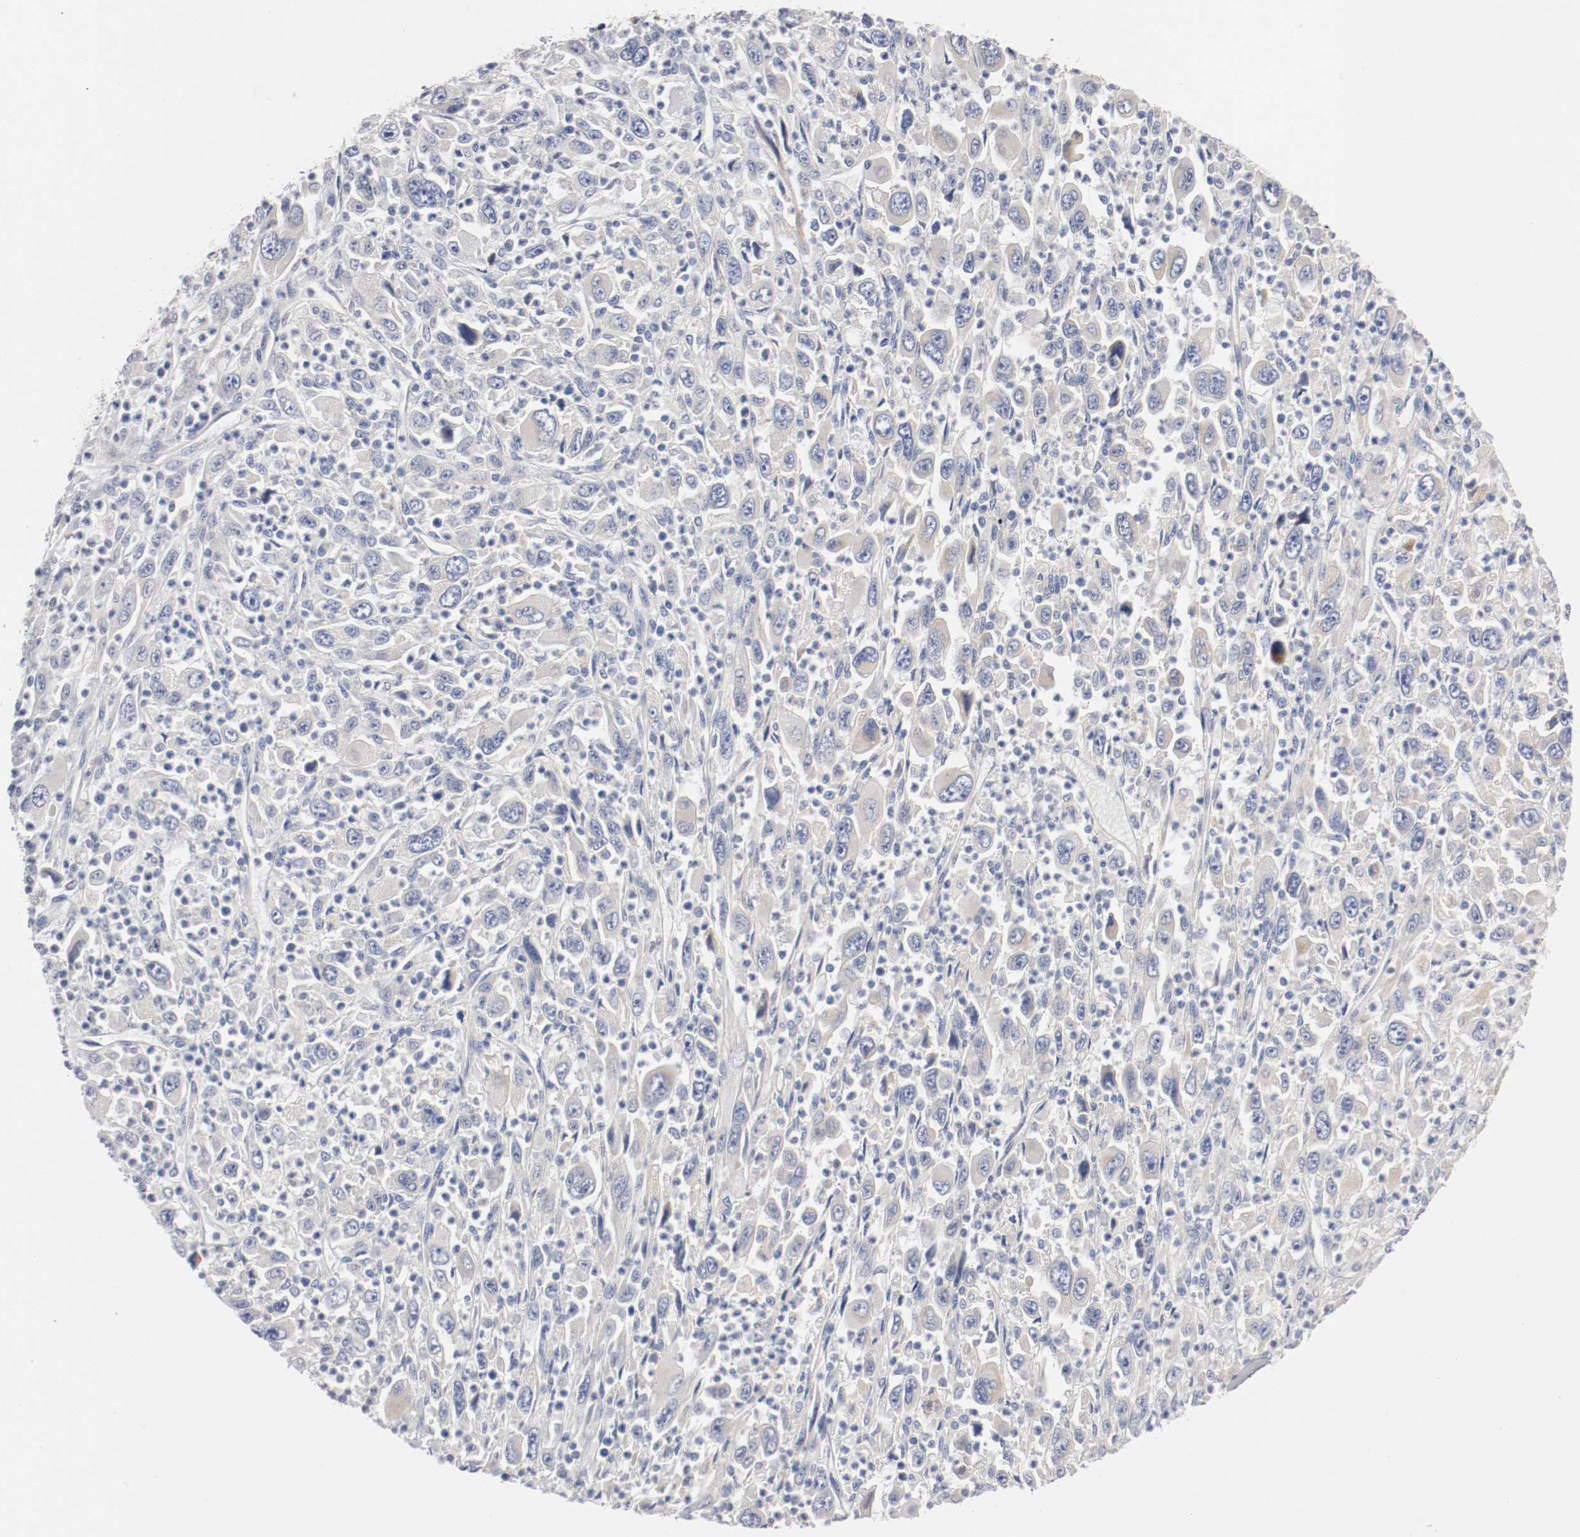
{"staining": {"intensity": "negative", "quantity": "none", "location": "none"}, "tissue": "melanoma", "cell_type": "Tumor cells", "image_type": "cancer", "snomed": [{"axis": "morphology", "description": "Malignant melanoma, Metastatic site"}, {"axis": "topography", "description": "Skin"}], "caption": "Immunohistochemical staining of human malignant melanoma (metastatic site) exhibits no significant positivity in tumor cells.", "gene": "PCSK6", "patient": {"sex": "female", "age": 56}}